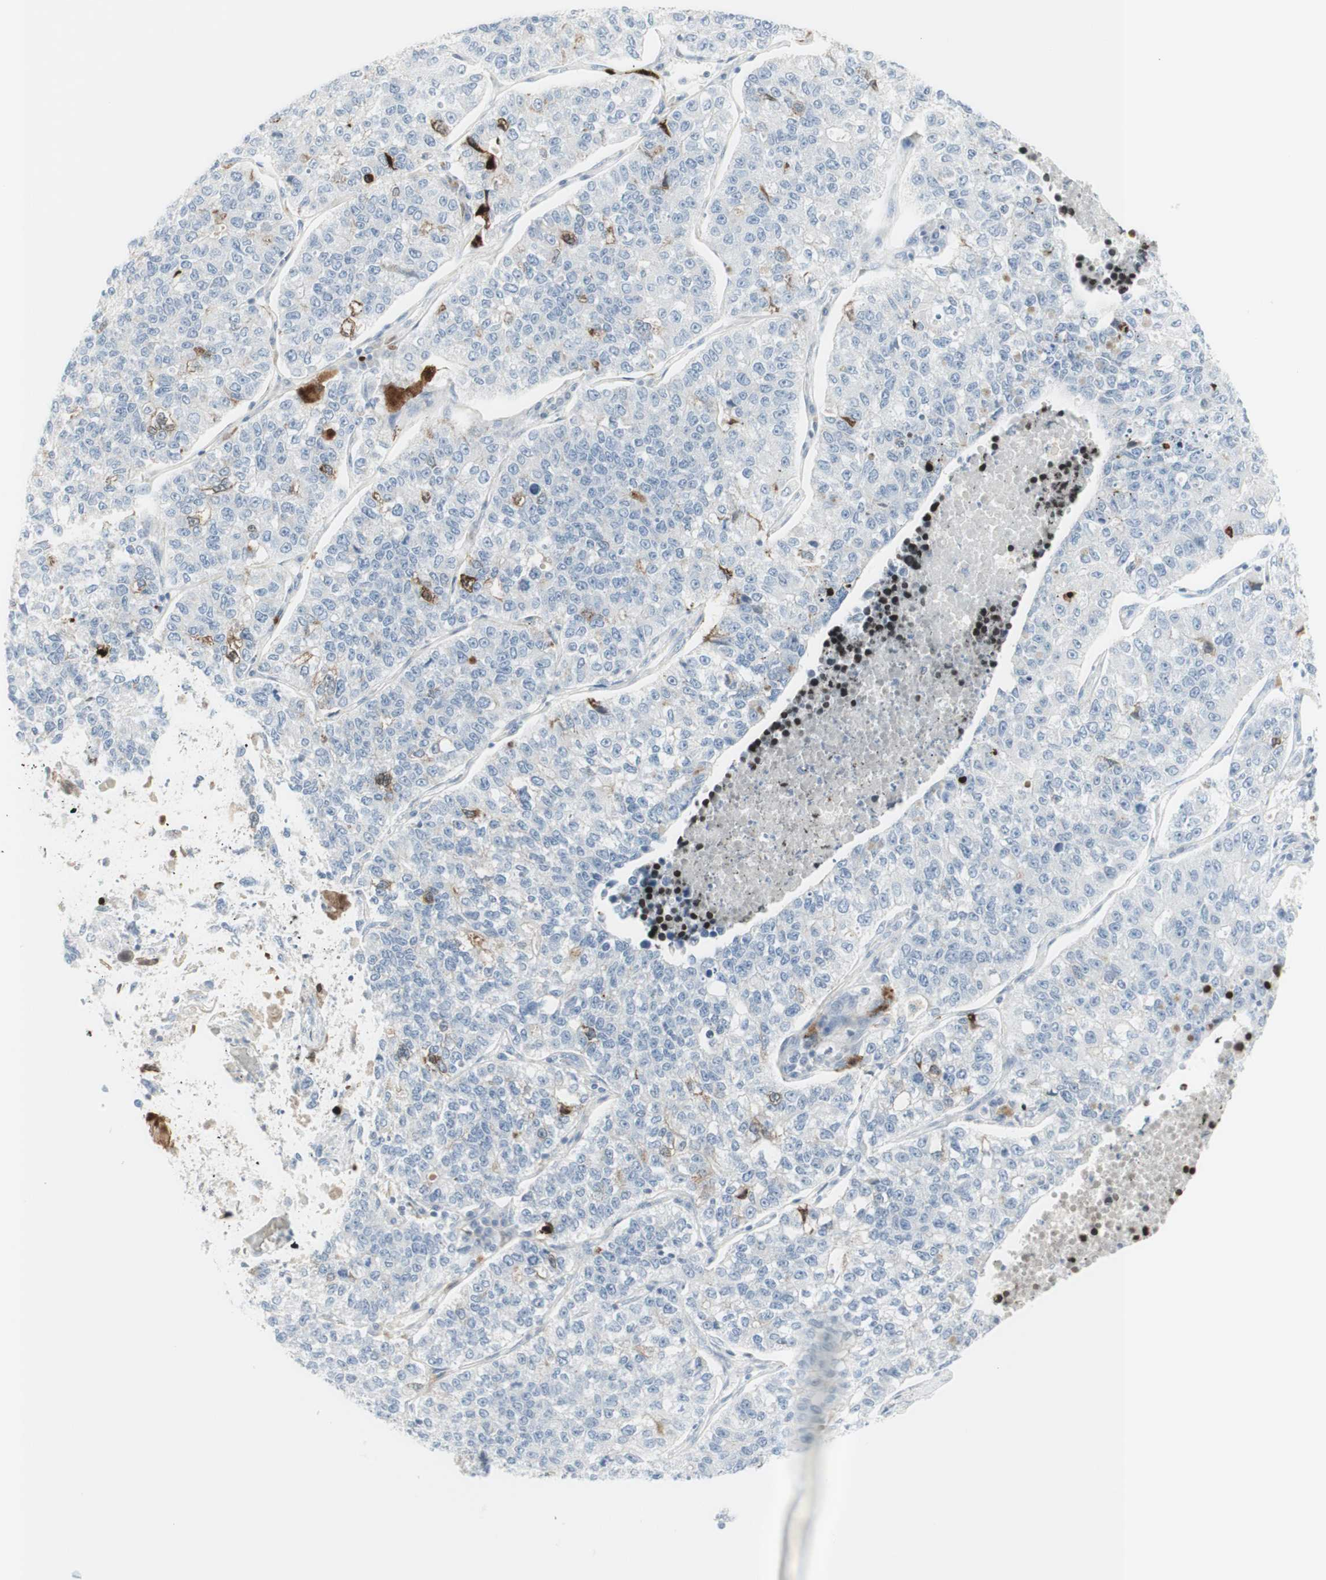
{"staining": {"intensity": "weak", "quantity": "<25%", "location": "cytoplasmic/membranous"}, "tissue": "lung cancer", "cell_type": "Tumor cells", "image_type": "cancer", "snomed": [{"axis": "morphology", "description": "Adenocarcinoma, NOS"}, {"axis": "topography", "description": "Lung"}], "caption": "Immunohistochemistry (IHC) photomicrograph of neoplastic tissue: adenocarcinoma (lung) stained with DAB (3,3'-diaminobenzidine) exhibits no significant protein staining in tumor cells.", "gene": "MDK", "patient": {"sex": "male", "age": 49}}